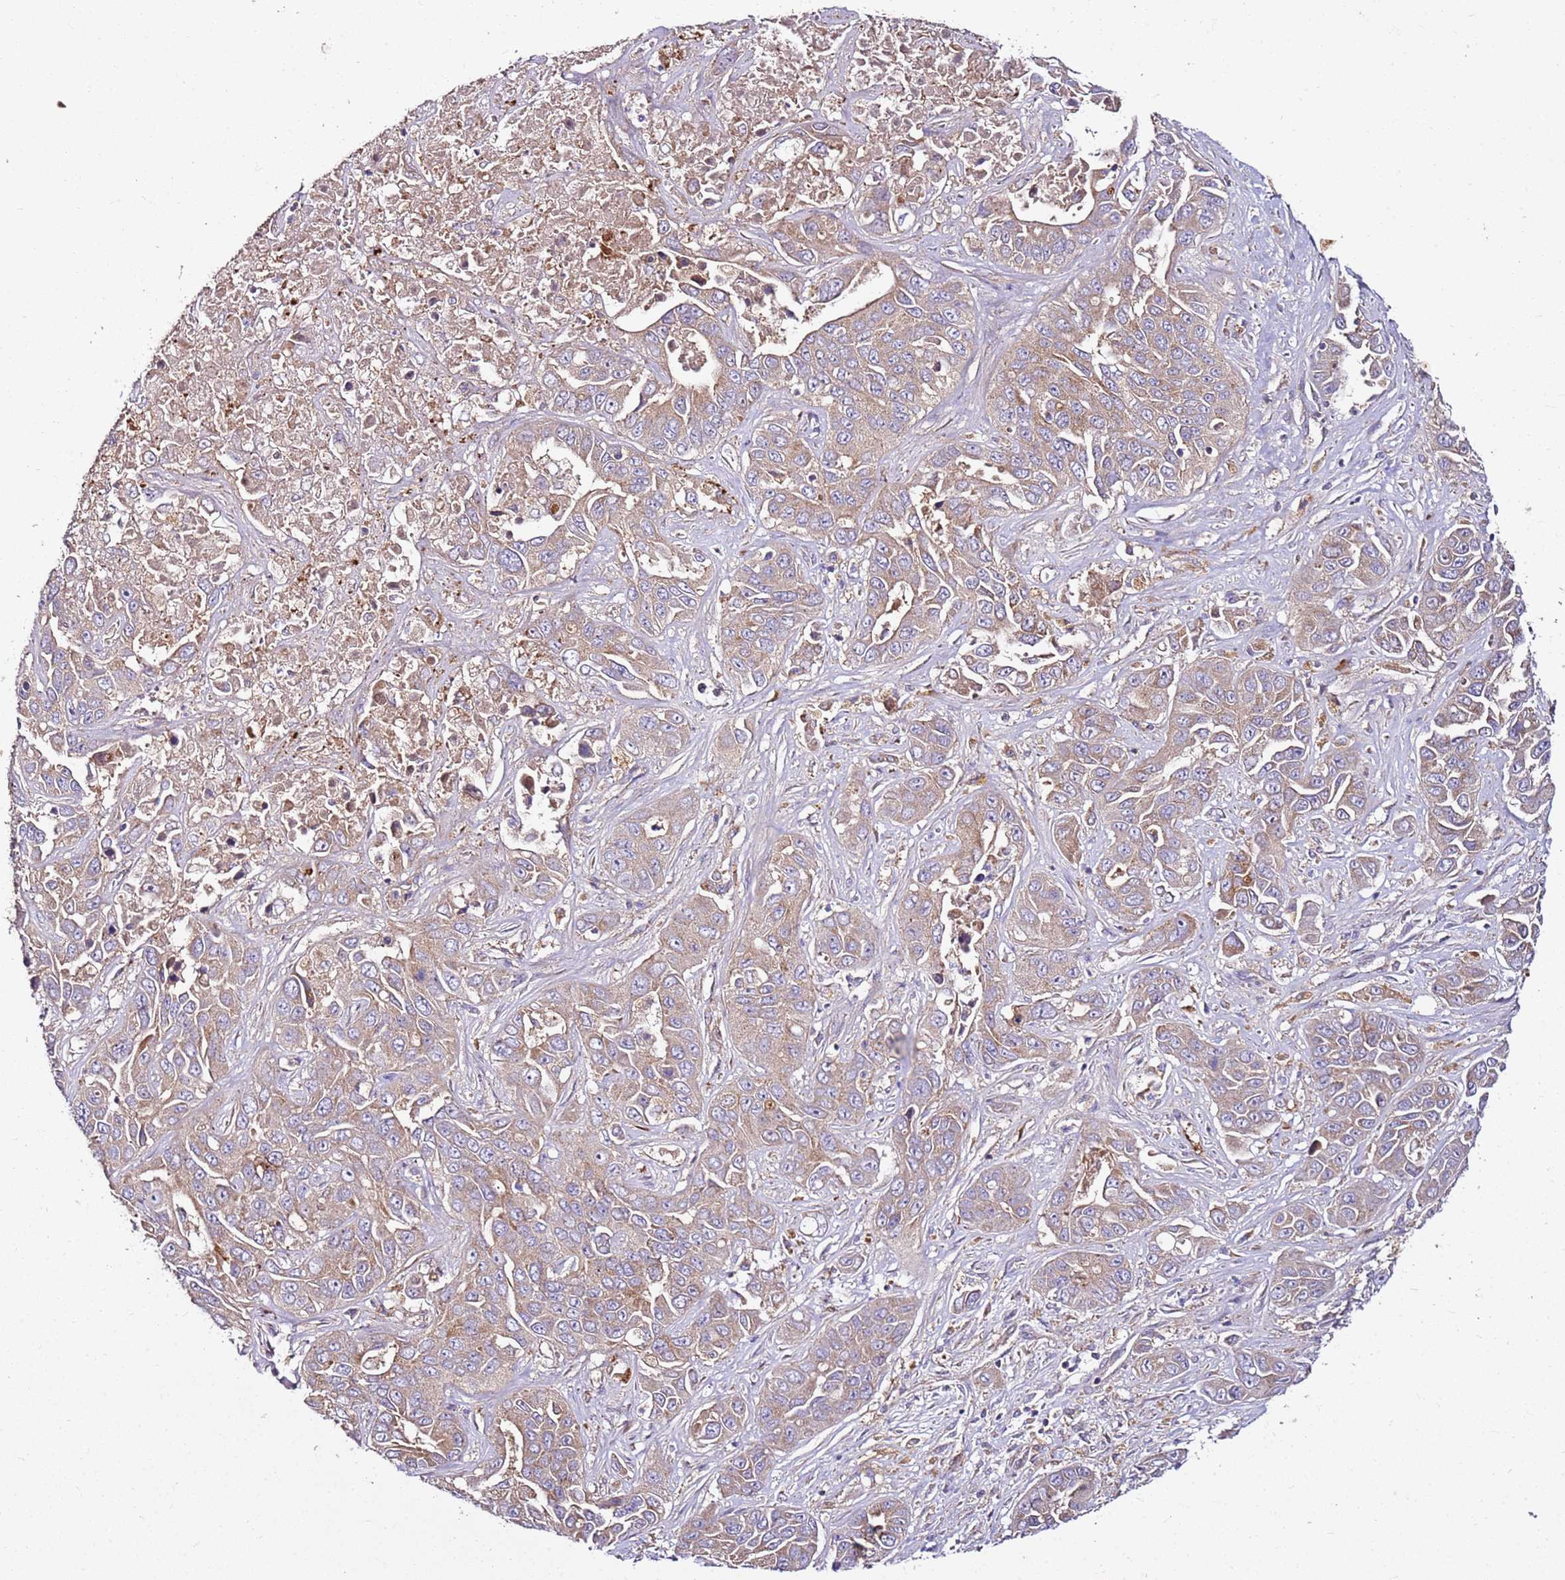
{"staining": {"intensity": "weak", "quantity": ">75%", "location": "cytoplasmic/membranous"}, "tissue": "liver cancer", "cell_type": "Tumor cells", "image_type": "cancer", "snomed": [{"axis": "morphology", "description": "Cholangiocarcinoma"}, {"axis": "topography", "description": "Liver"}], "caption": "A micrograph showing weak cytoplasmic/membranous staining in approximately >75% of tumor cells in liver cancer (cholangiocarcinoma), as visualized by brown immunohistochemical staining.", "gene": "KRTAP21-3", "patient": {"sex": "female", "age": 52}}